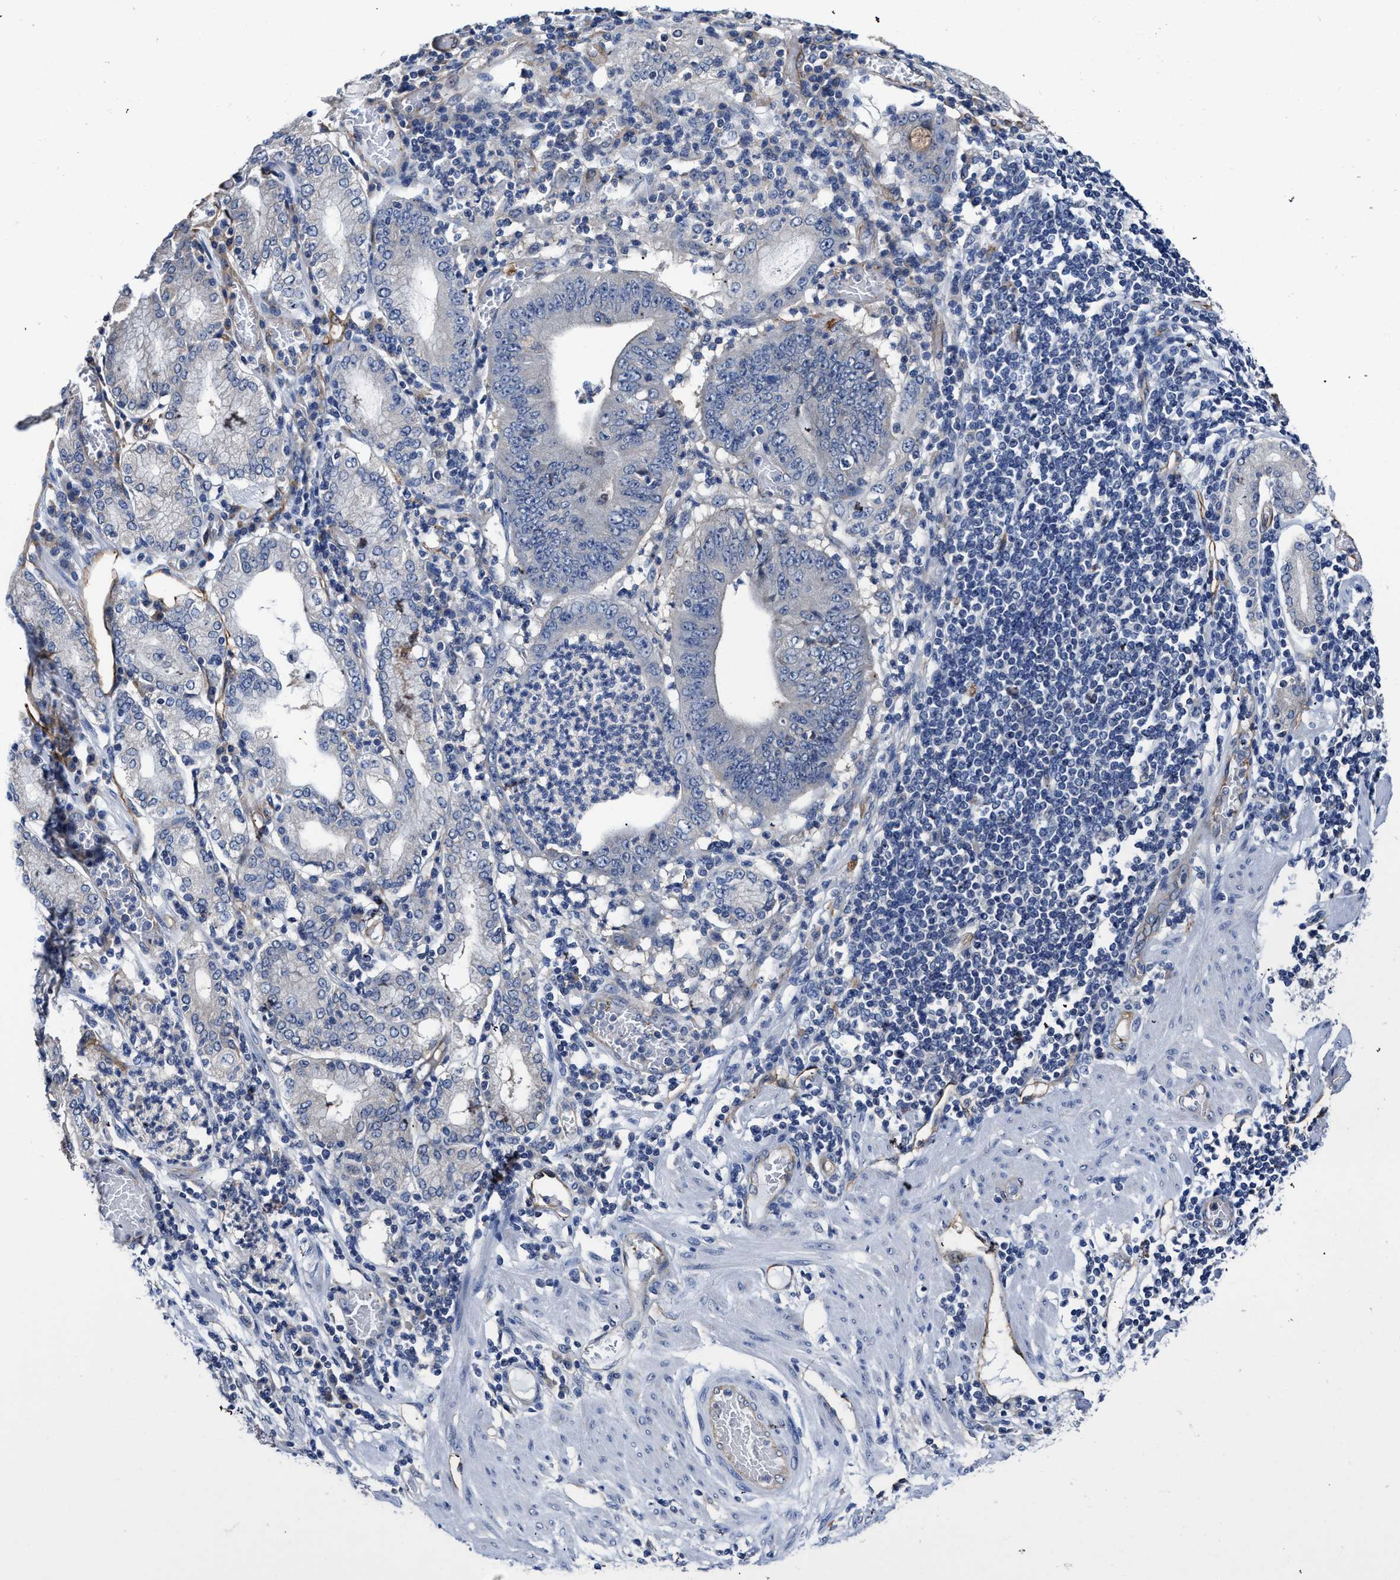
{"staining": {"intensity": "negative", "quantity": "none", "location": "none"}, "tissue": "stomach cancer", "cell_type": "Tumor cells", "image_type": "cancer", "snomed": [{"axis": "morphology", "description": "Adenocarcinoma, NOS"}, {"axis": "topography", "description": "Stomach"}], "caption": "Stomach adenocarcinoma was stained to show a protein in brown. There is no significant expression in tumor cells.", "gene": "C22orf42", "patient": {"sex": "female", "age": 73}}